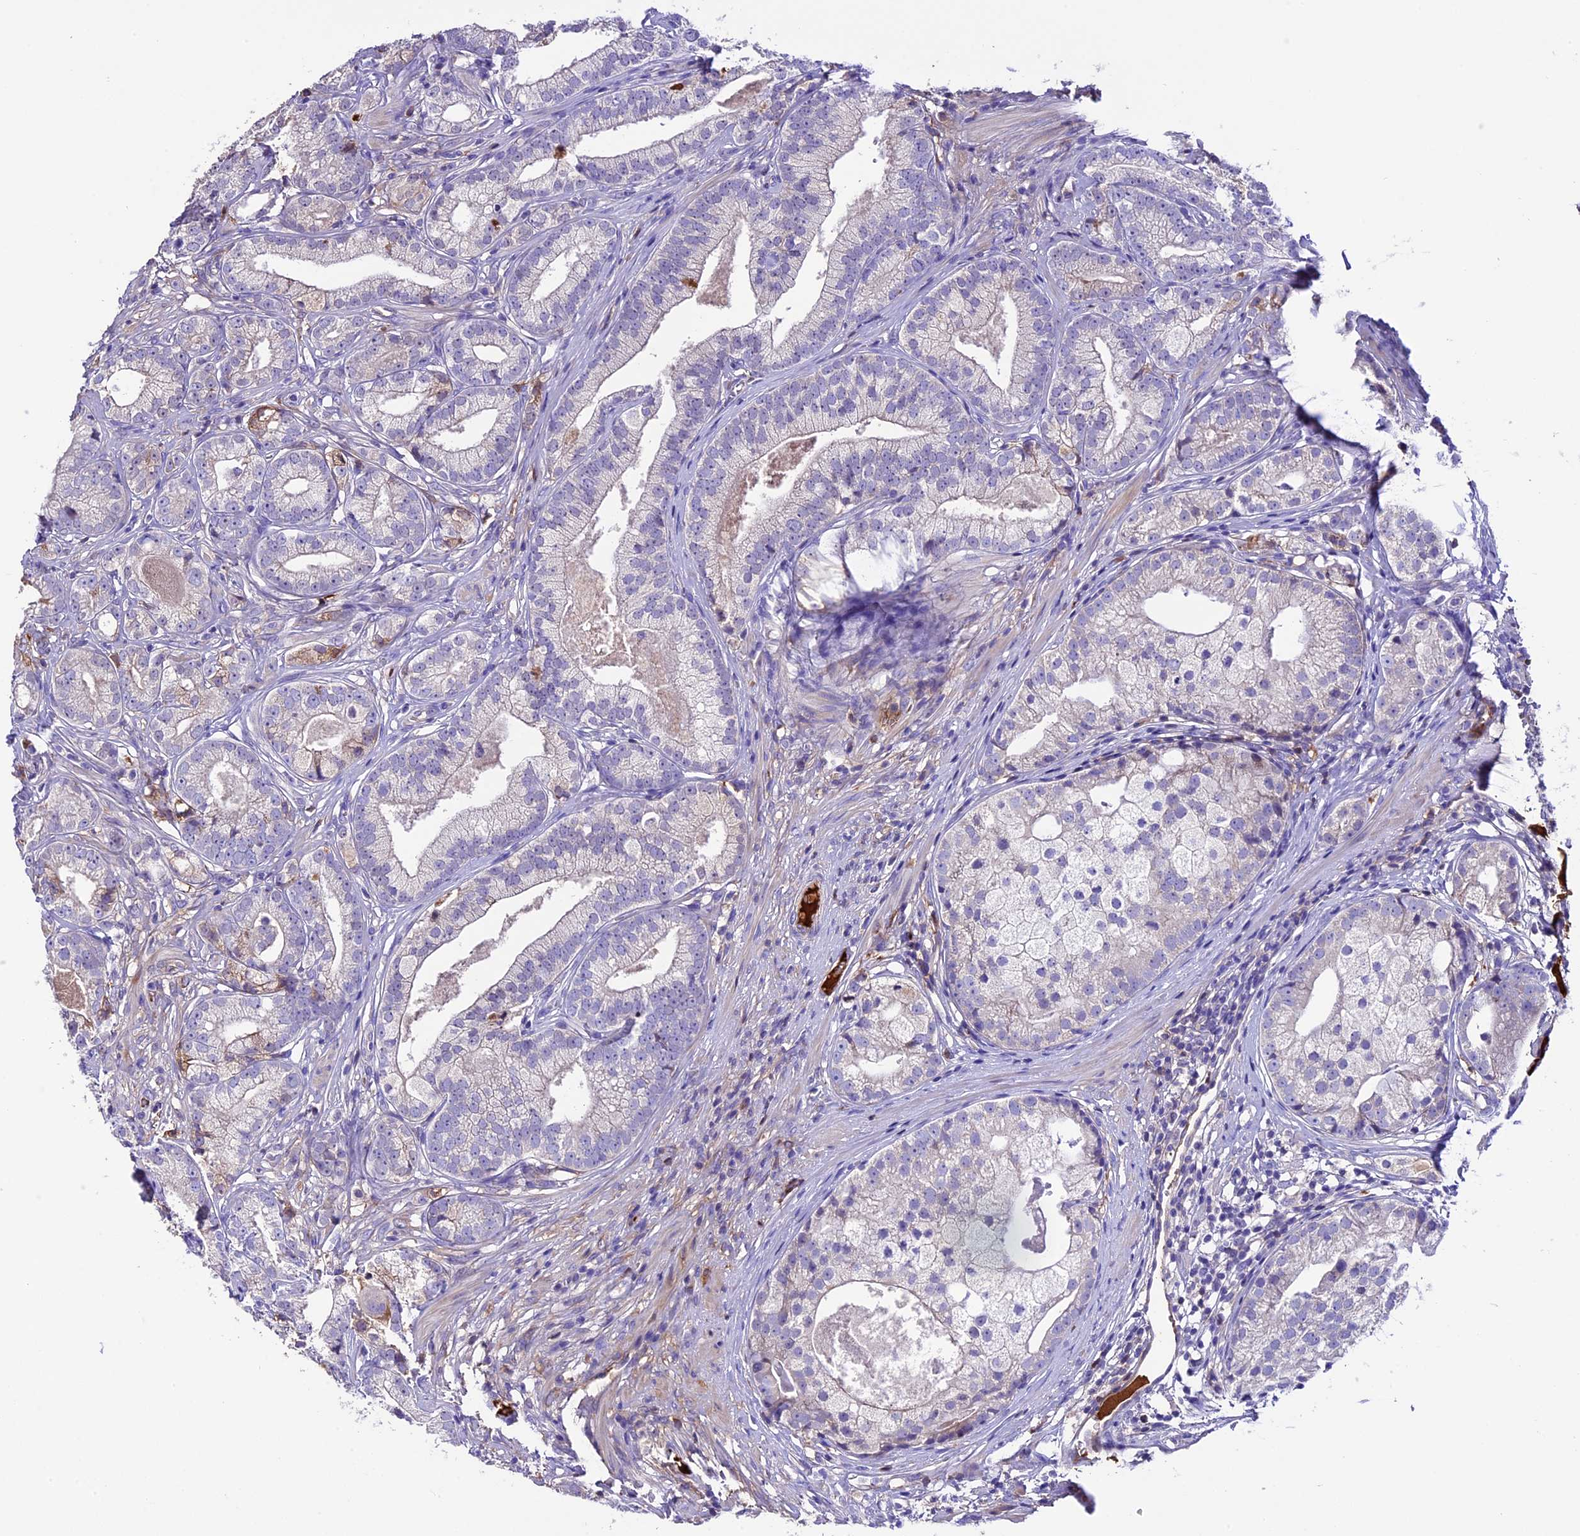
{"staining": {"intensity": "weak", "quantity": "<25%", "location": "cytoplasmic/membranous"}, "tissue": "prostate cancer", "cell_type": "Tumor cells", "image_type": "cancer", "snomed": [{"axis": "morphology", "description": "Adenocarcinoma, High grade"}, {"axis": "topography", "description": "Prostate"}], "caption": "IHC histopathology image of adenocarcinoma (high-grade) (prostate) stained for a protein (brown), which shows no positivity in tumor cells. (Stains: DAB (3,3'-diaminobenzidine) IHC with hematoxylin counter stain, Microscopy: brightfield microscopy at high magnification).", "gene": "TCP11L2", "patient": {"sex": "male", "age": 69}}